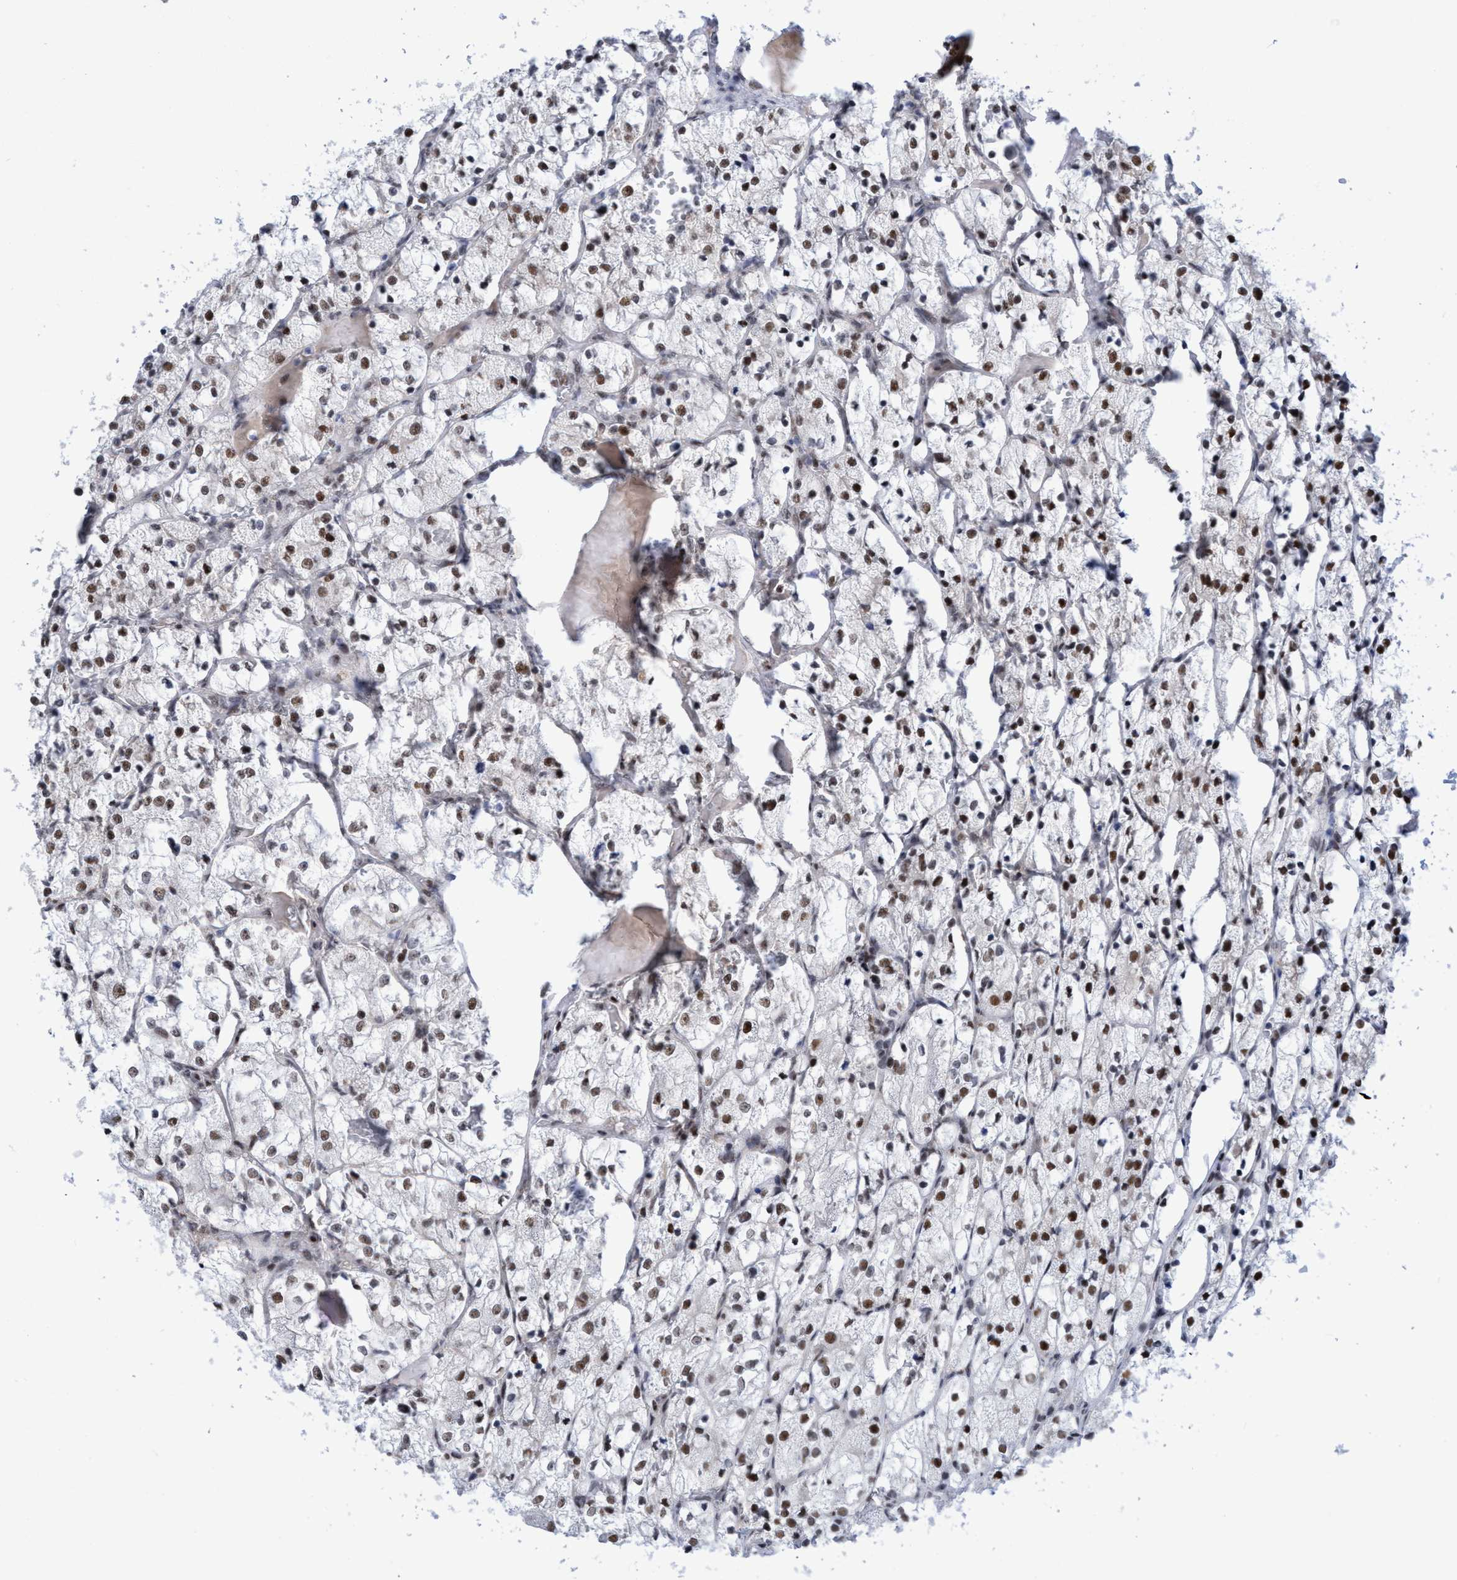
{"staining": {"intensity": "moderate", "quantity": "25%-75%", "location": "nuclear"}, "tissue": "renal cancer", "cell_type": "Tumor cells", "image_type": "cancer", "snomed": [{"axis": "morphology", "description": "Adenocarcinoma, NOS"}, {"axis": "topography", "description": "Kidney"}], "caption": "Renal cancer (adenocarcinoma) stained for a protein displays moderate nuclear positivity in tumor cells.", "gene": "C9orf78", "patient": {"sex": "female", "age": 69}}